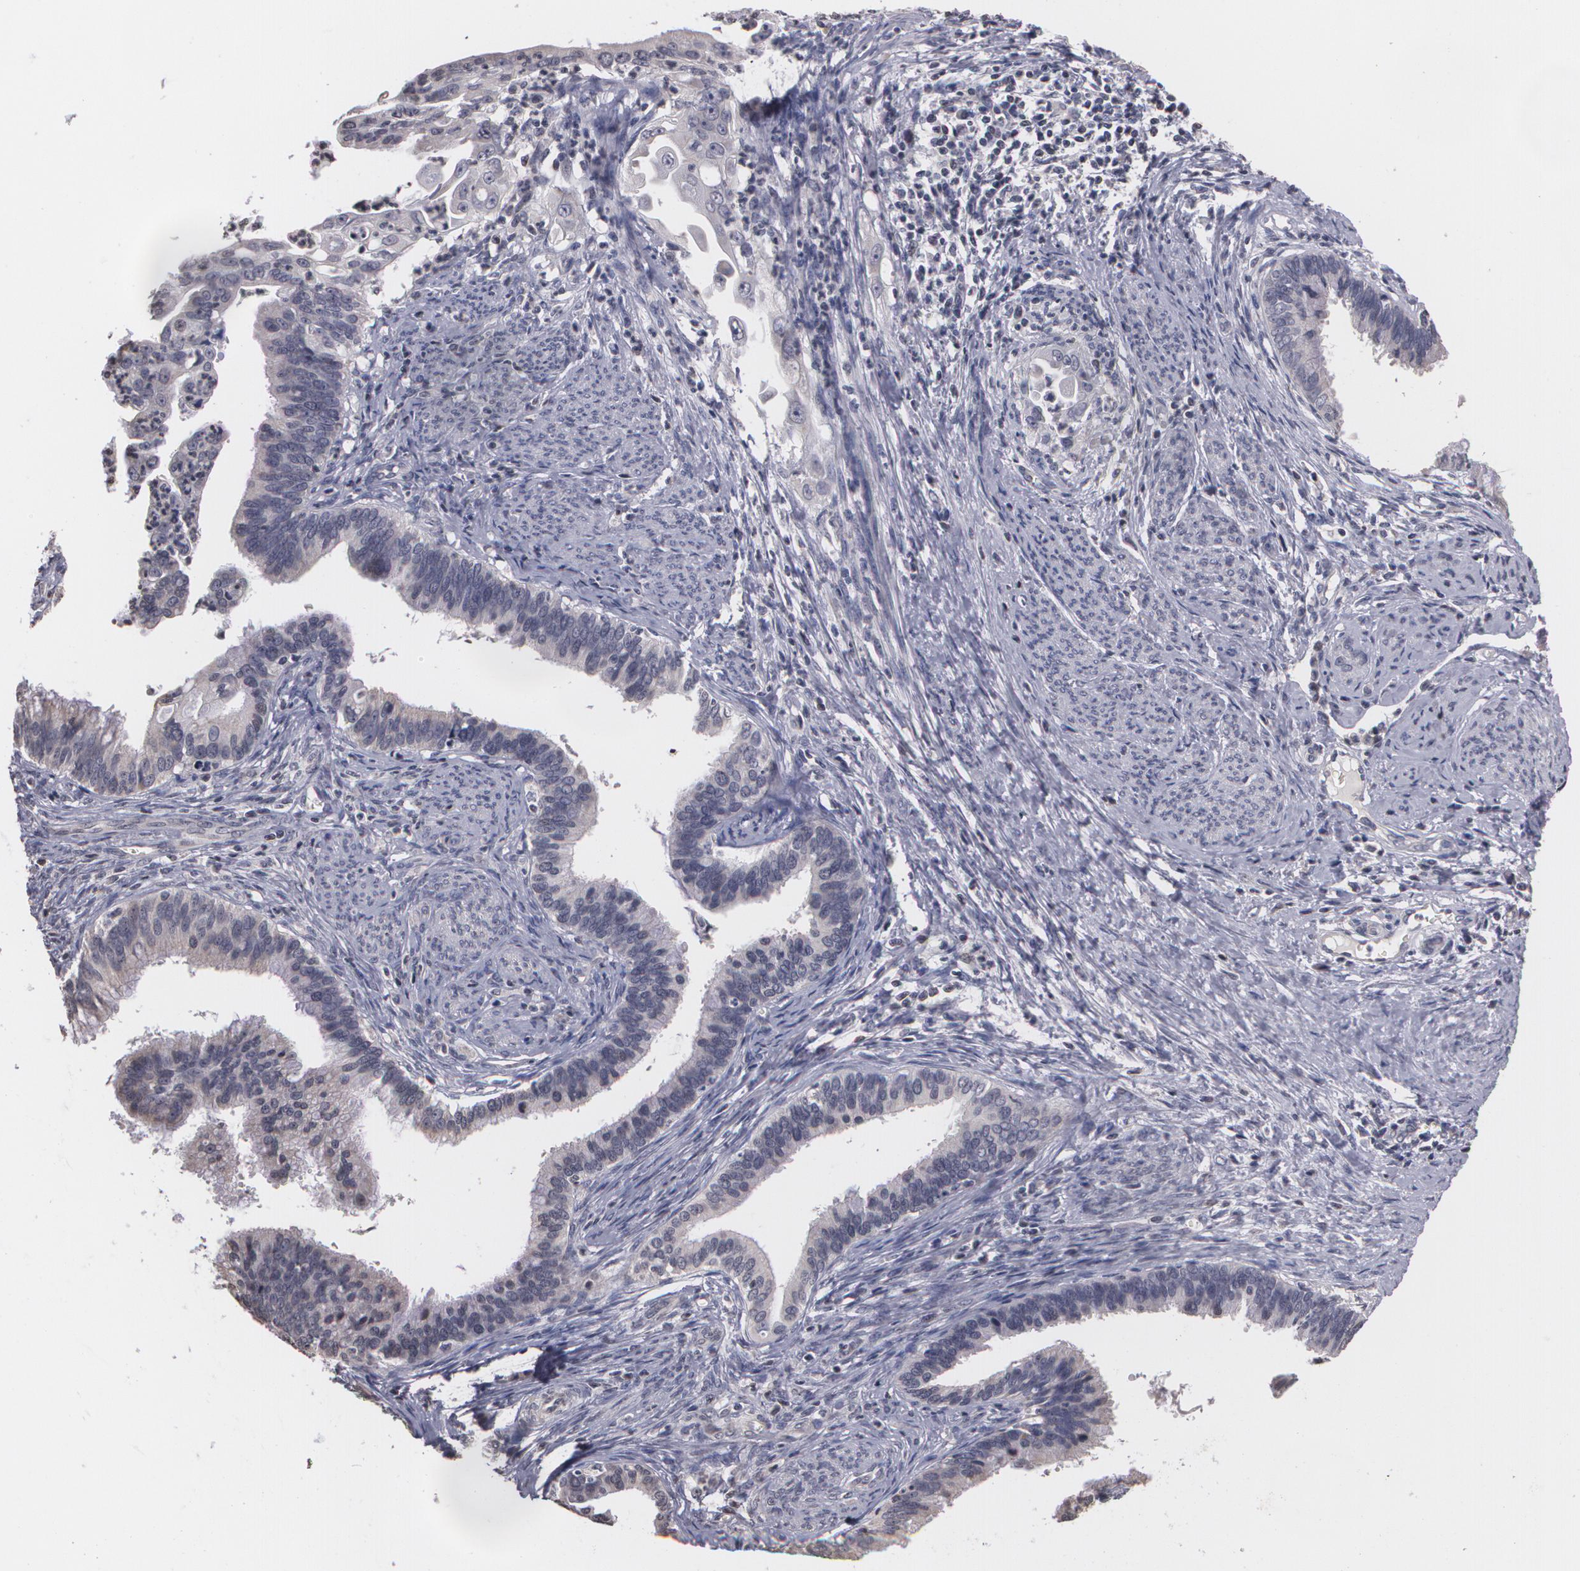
{"staining": {"intensity": "negative", "quantity": "none", "location": "none"}, "tissue": "cervical cancer", "cell_type": "Tumor cells", "image_type": "cancer", "snomed": [{"axis": "morphology", "description": "Adenocarcinoma, NOS"}, {"axis": "topography", "description": "Cervix"}], "caption": "High magnification brightfield microscopy of cervical cancer (adenocarcinoma) stained with DAB (brown) and counterstained with hematoxylin (blue): tumor cells show no significant expression.", "gene": "THRB", "patient": {"sex": "female", "age": 47}}